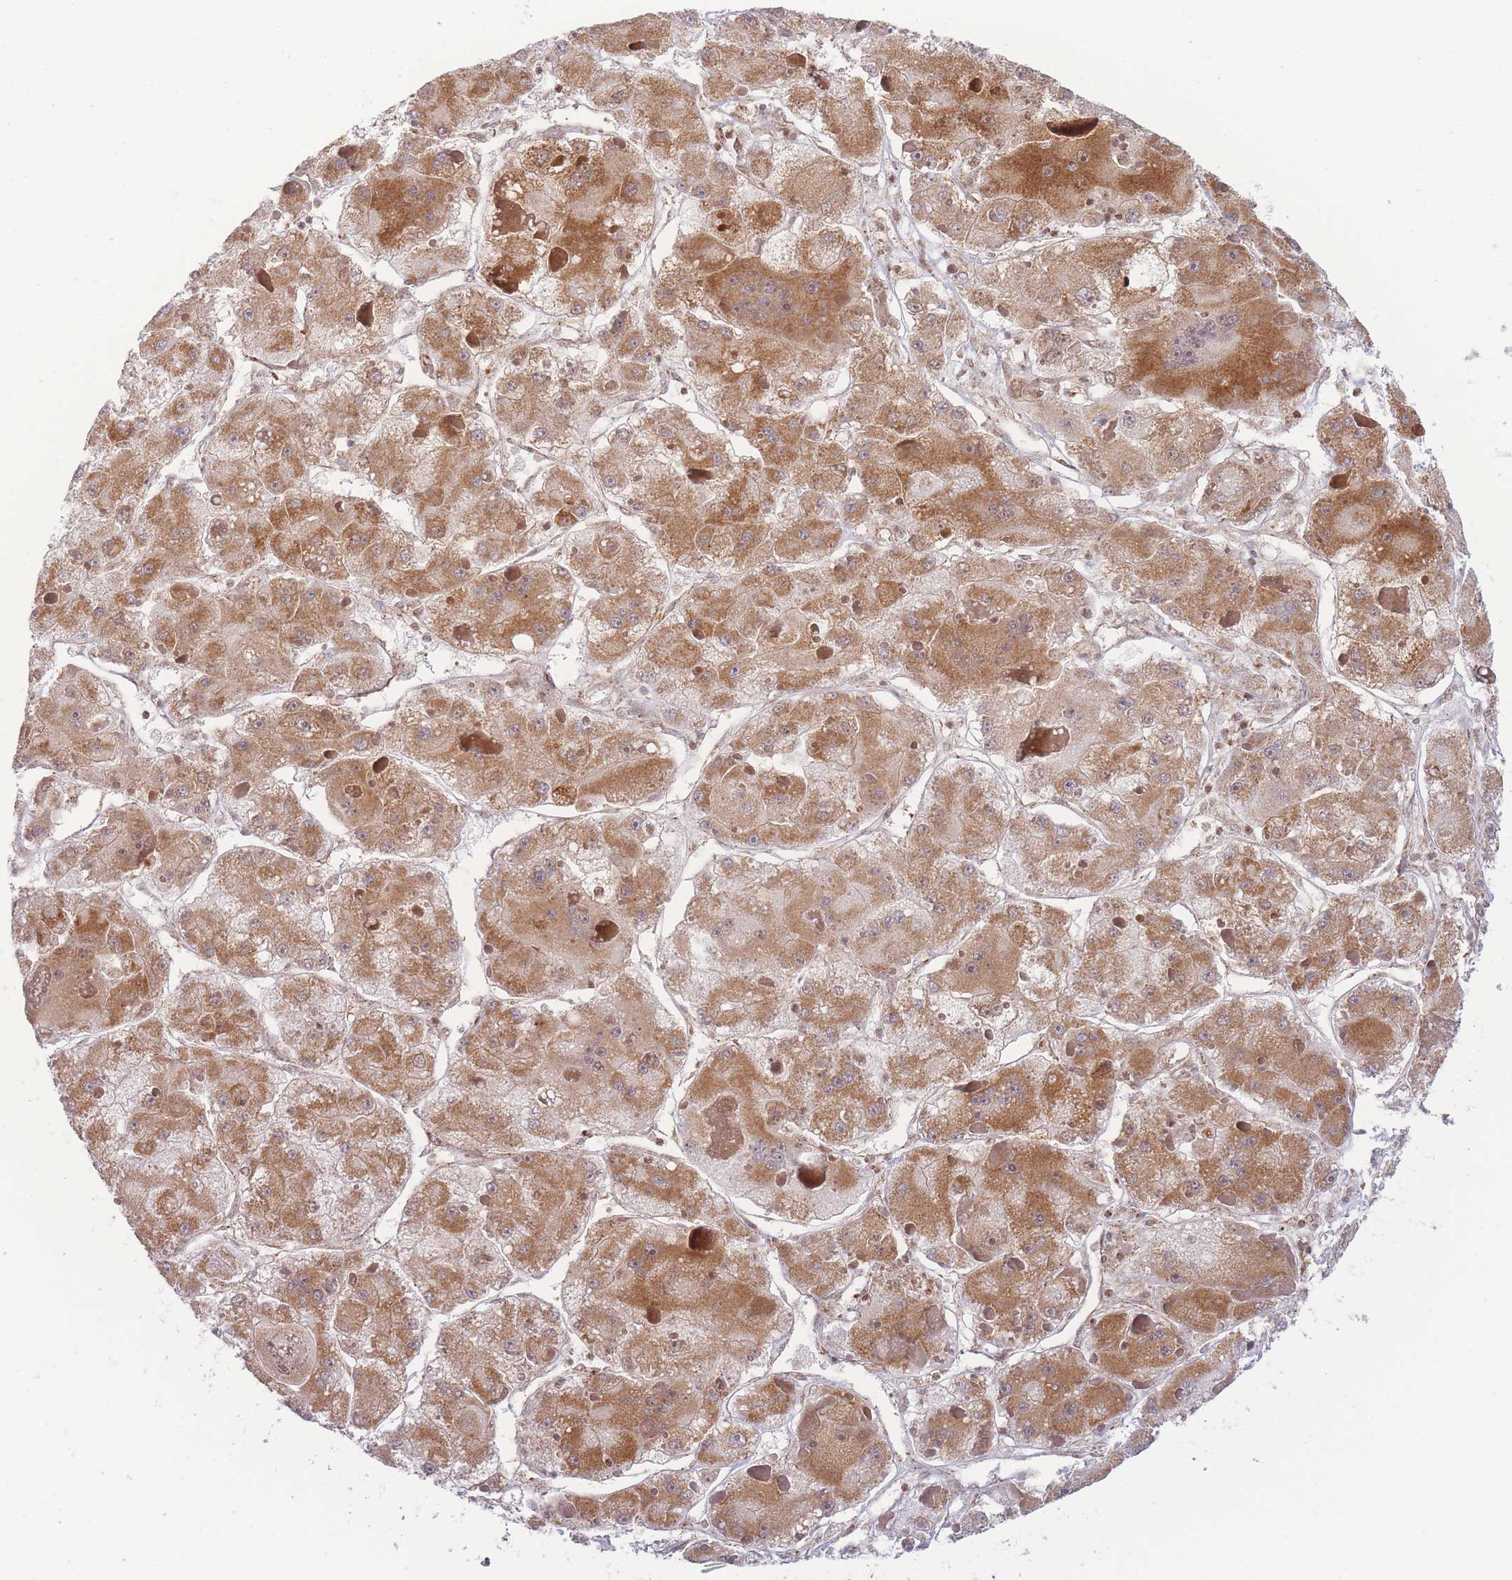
{"staining": {"intensity": "moderate", "quantity": ">75%", "location": "cytoplasmic/membranous,nuclear"}, "tissue": "liver cancer", "cell_type": "Tumor cells", "image_type": "cancer", "snomed": [{"axis": "morphology", "description": "Carcinoma, Hepatocellular, NOS"}, {"axis": "topography", "description": "Liver"}], "caption": "DAB immunohistochemical staining of liver cancer demonstrates moderate cytoplasmic/membranous and nuclear protein staining in about >75% of tumor cells. Immunohistochemistry (ihc) stains the protein of interest in brown and the nuclei are stained blue.", "gene": "BOD1L1", "patient": {"sex": "female", "age": 73}}